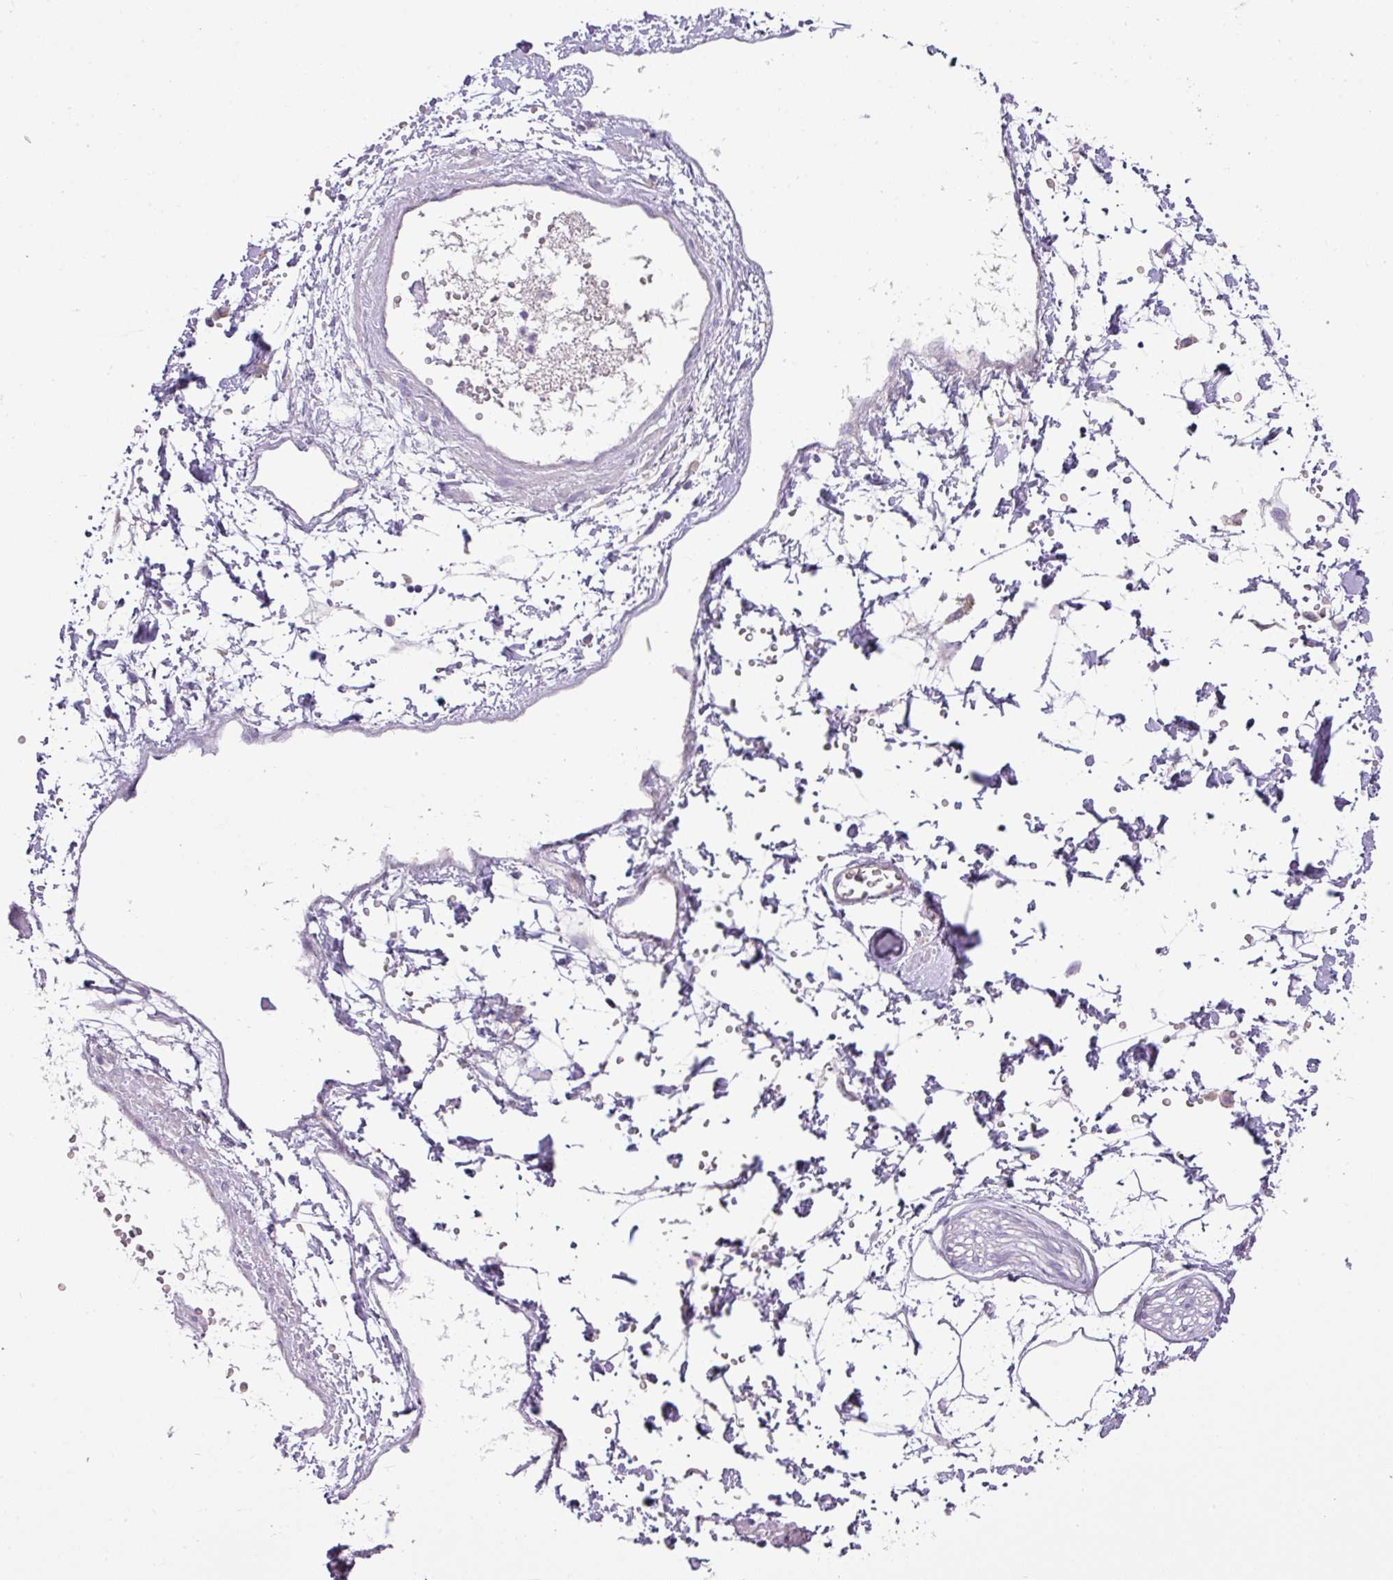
{"staining": {"intensity": "negative", "quantity": "none", "location": "none"}, "tissue": "adipose tissue", "cell_type": "Adipocytes", "image_type": "normal", "snomed": [{"axis": "morphology", "description": "Normal tissue, NOS"}, {"axis": "topography", "description": "Prostate"}, {"axis": "topography", "description": "Peripheral nerve tissue"}], "caption": "High magnification brightfield microscopy of normal adipose tissue stained with DAB (3,3'-diaminobenzidine) (brown) and counterstained with hematoxylin (blue): adipocytes show no significant positivity.", "gene": "ZNF394", "patient": {"sex": "male", "age": 55}}